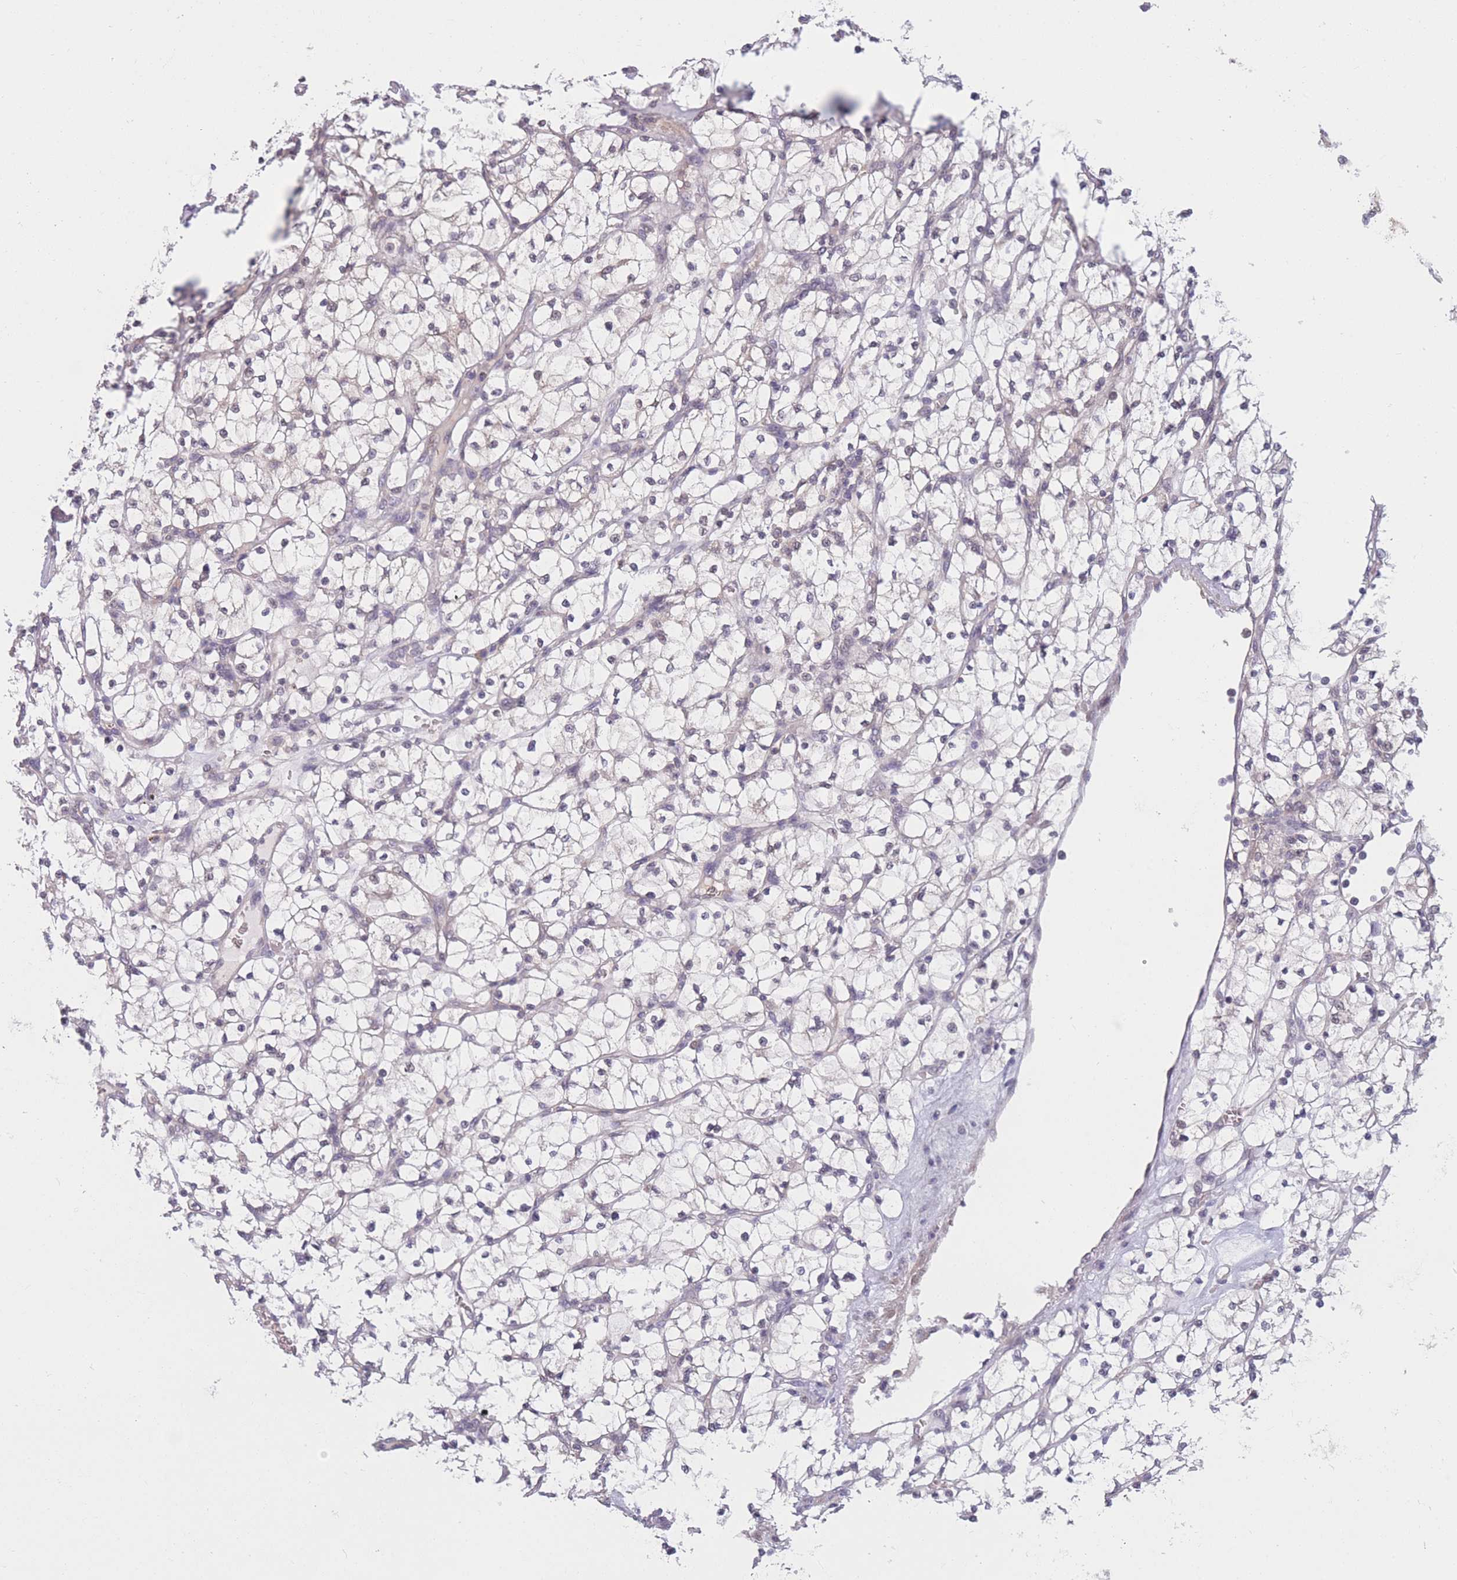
{"staining": {"intensity": "negative", "quantity": "none", "location": "none"}, "tissue": "renal cancer", "cell_type": "Tumor cells", "image_type": "cancer", "snomed": [{"axis": "morphology", "description": "Adenocarcinoma, NOS"}, {"axis": "topography", "description": "Kidney"}], "caption": "An IHC photomicrograph of renal cancer is shown. There is no staining in tumor cells of renal cancer.", "gene": "COL27A1", "patient": {"sex": "female", "age": 64}}